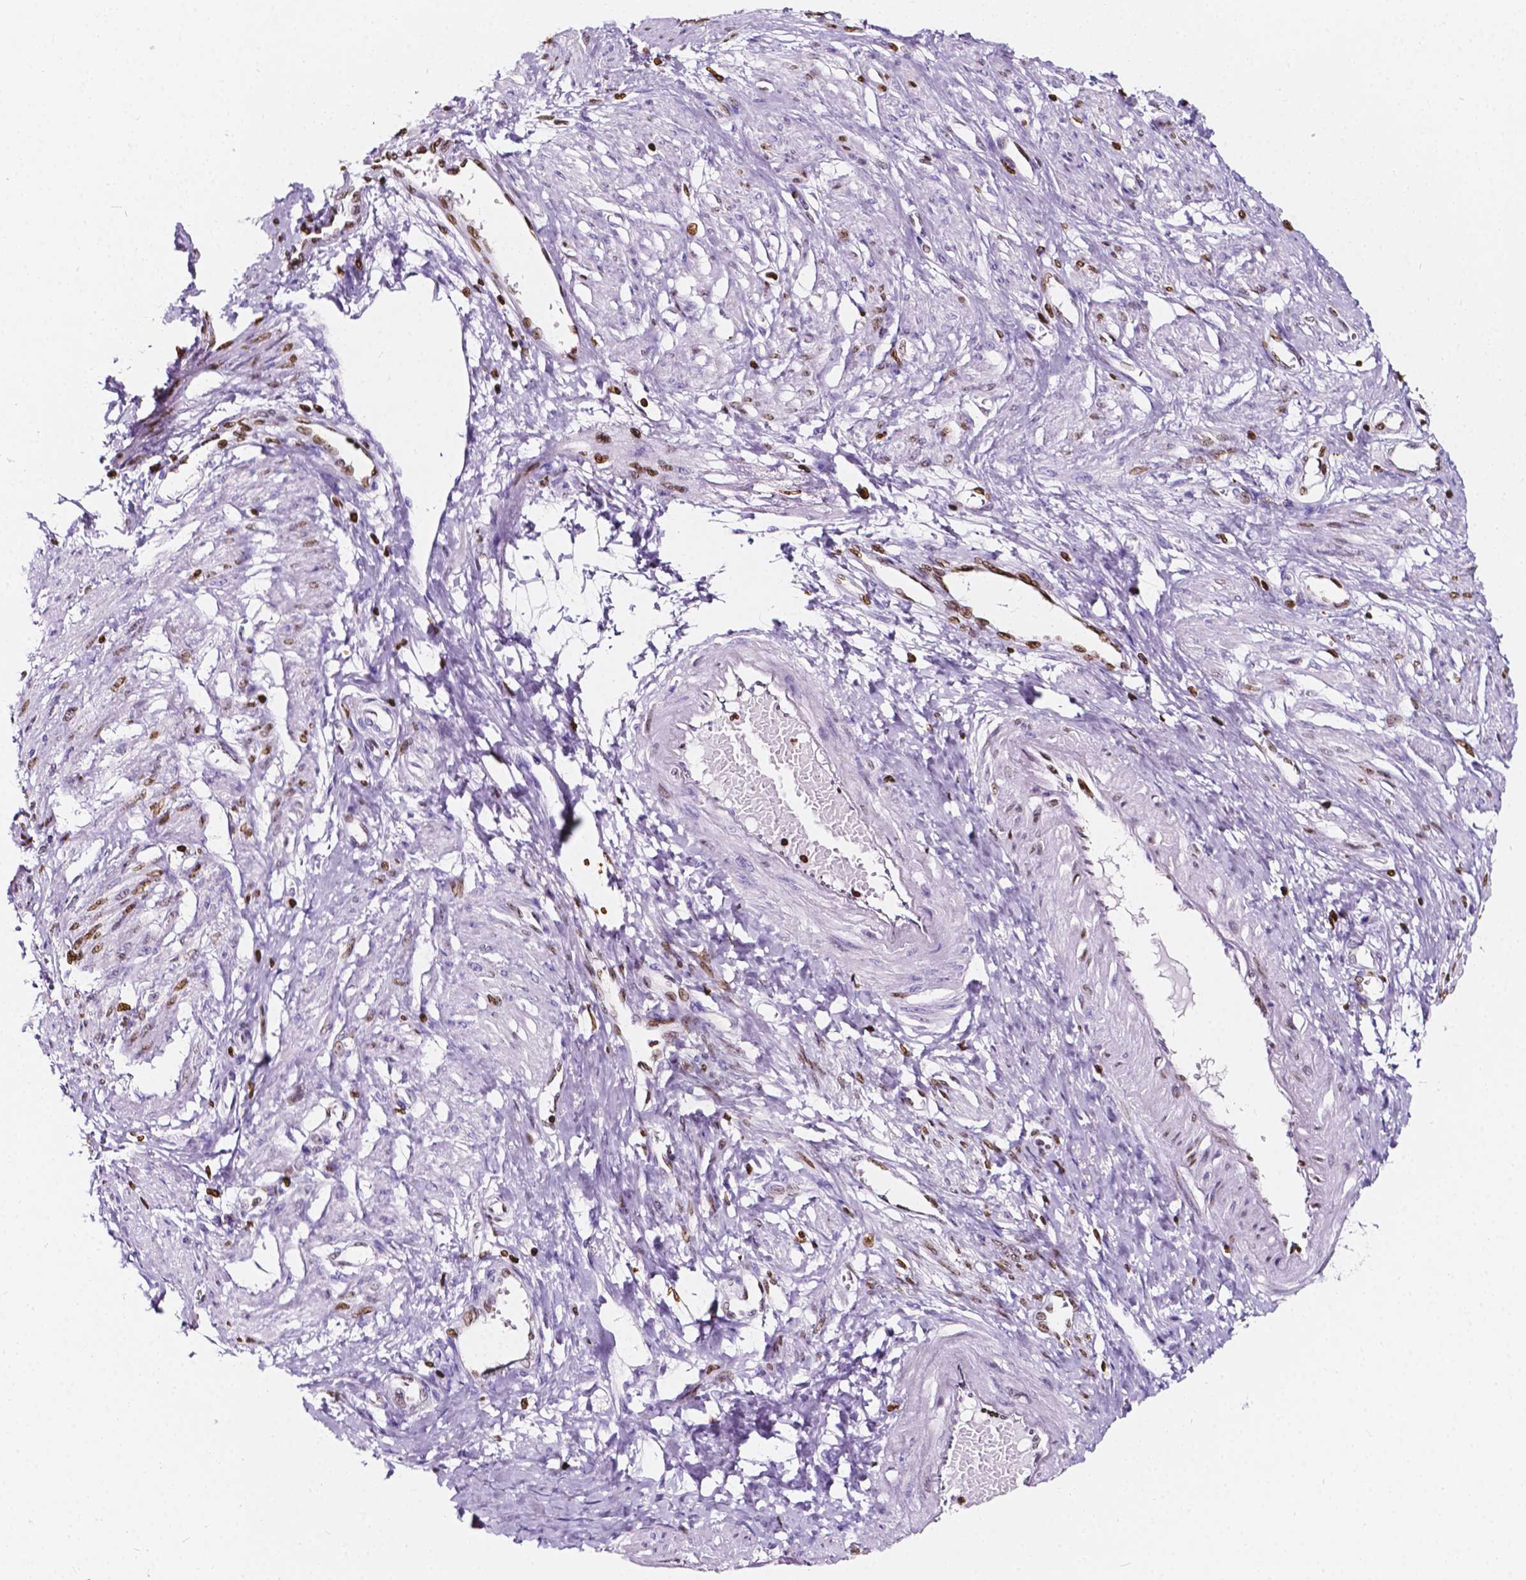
{"staining": {"intensity": "moderate", "quantity": "<25%", "location": "nuclear"}, "tissue": "smooth muscle", "cell_type": "Smooth muscle cells", "image_type": "normal", "snomed": [{"axis": "morphology", "description": "Normal tissue, NOS"}, {"axis": "topography", "description": "Smooth muscle"}, {"axis": "topography", "description": "Uterus"}], "caption": "Immunohistochemistry staining of benign smooth muscle, which demonstrates low levels of moderate nuclear positivity in about <25% of smooth muscle cells indicating moderate nuclear protein positivity. The staining was performed using DAB (3,3'-diaminobenzidine) (brown) for protein detection and nuclei were counterstained in hematoxylin (blue).", "gene": "CBY3", "patient": {"sex": "female", "age": 39}}